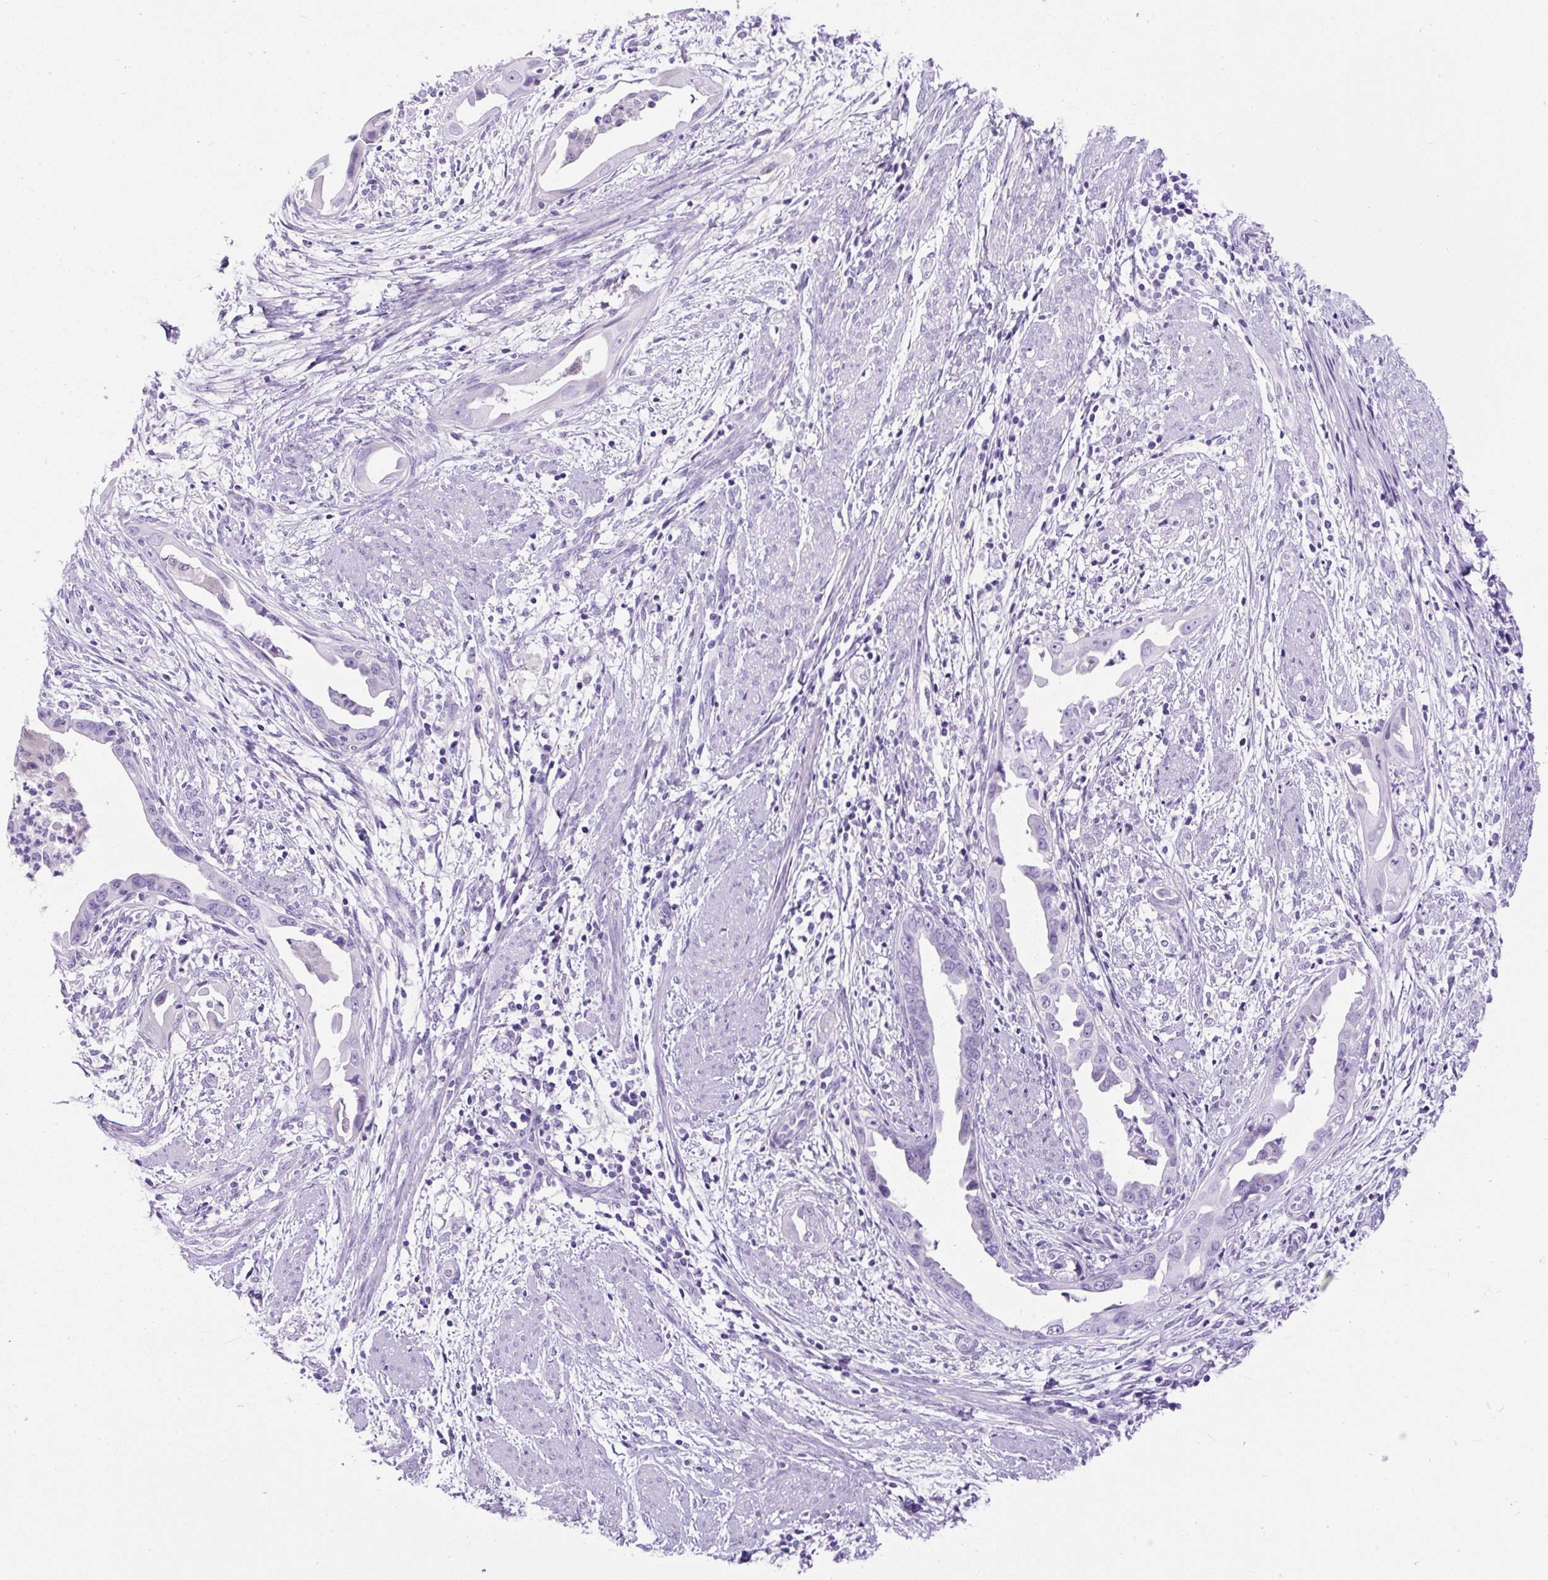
{"staining": {"intensity": "negative", "quantity": "none", "location": "none"}, "tissue": "endometrial cancer", "cell_type": "Tumor cells", "image_type": "cancer", "snomed": [{"axis": "morphology", "description": "Adenocarcinoma, NOS"}, {"axis": "topography", "description": "Endometrium"}], "caption": "Endometrial cancer was stained to show a protein in brown. There is no significant positivity in tumor cells.", "gene": "UPP1", "patient": {"sex": "female", "age": 57}}